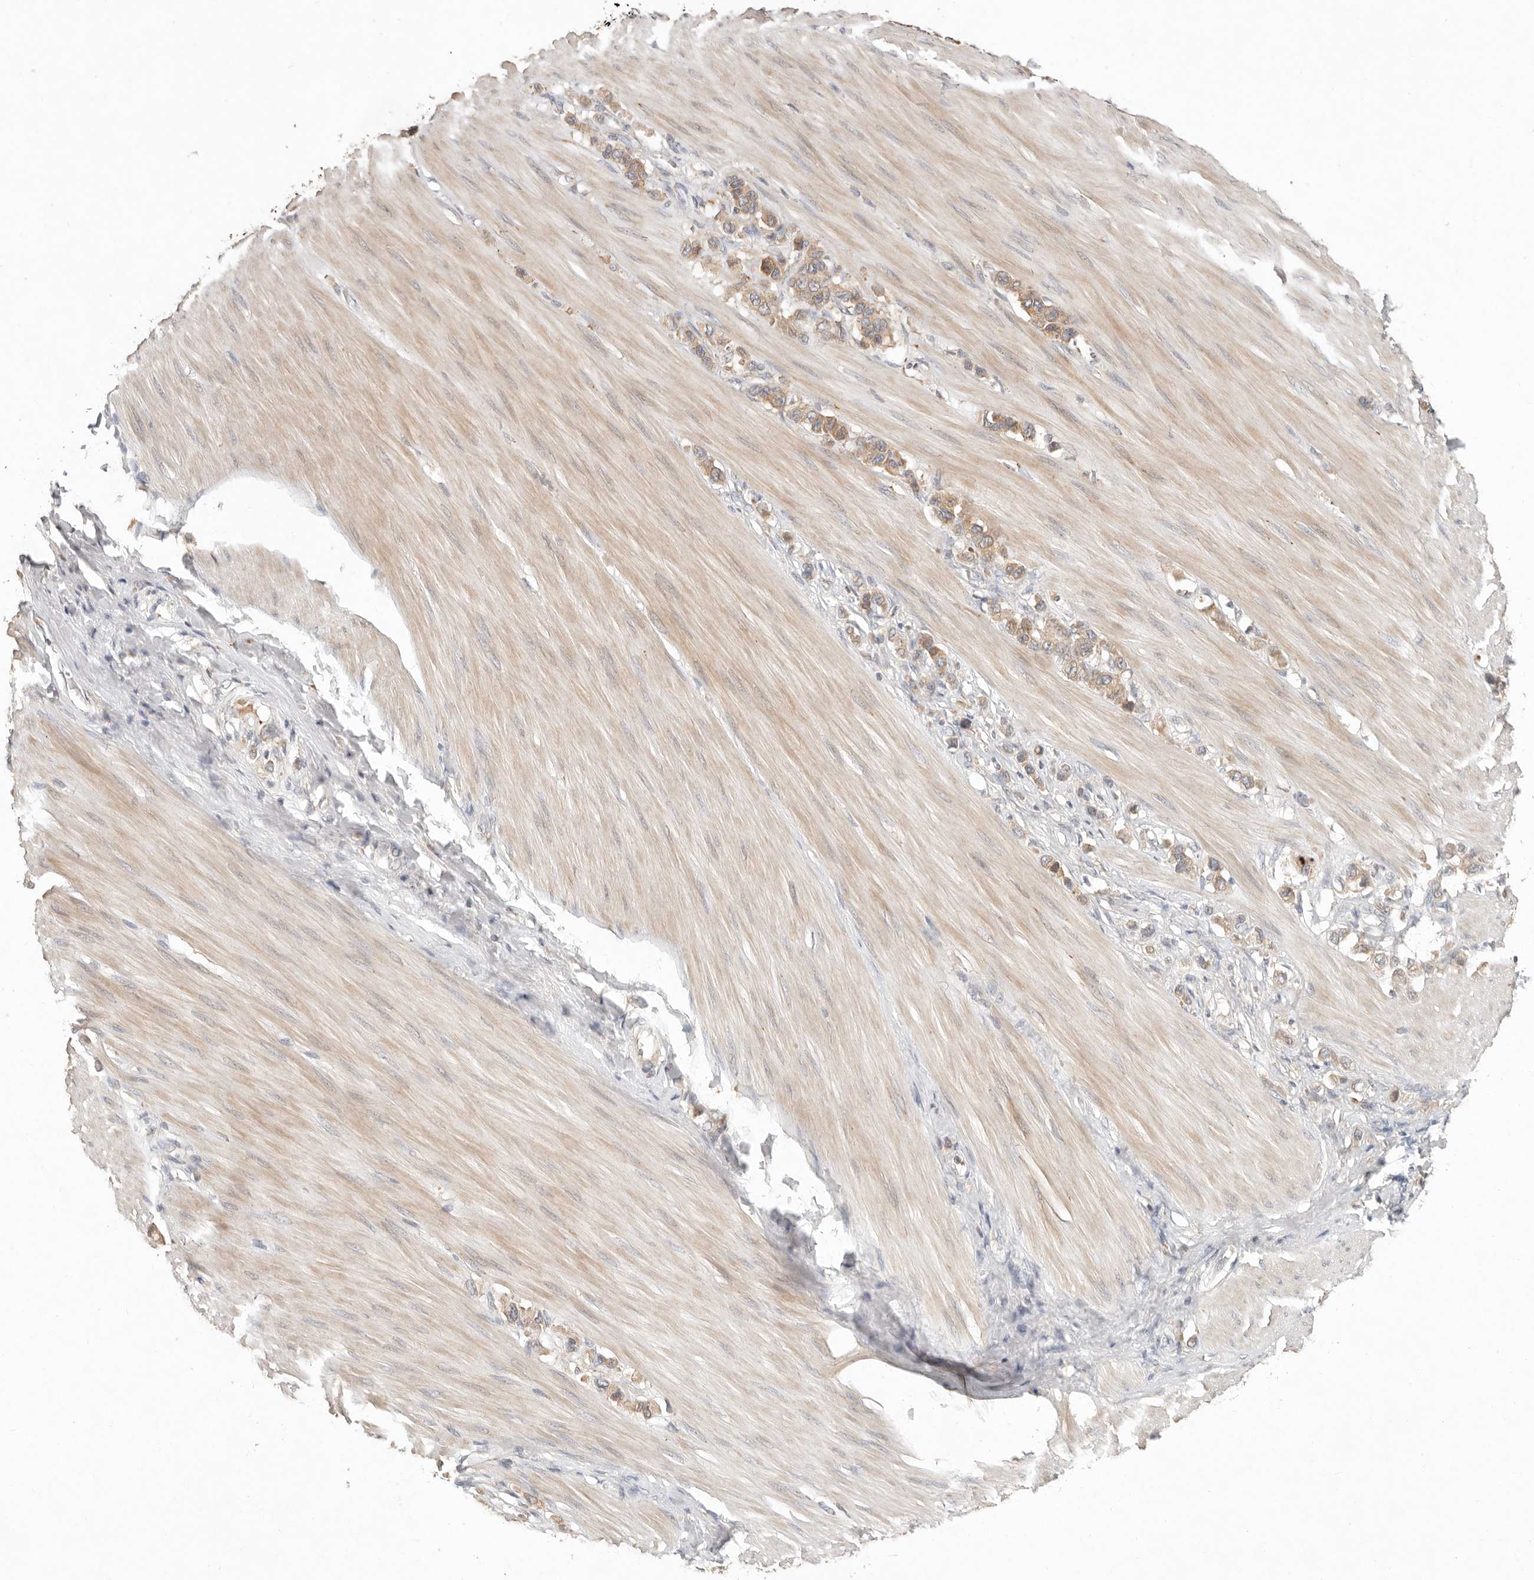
{"staining": {"intensity": "moderate", "quantity": ">75%", "location": "cytoplasmic/membranous"}, "tissue": "stomach cancer", "cell_type": "Tumor cells", "image_type": "cancer", "snomed": [{"axis": "morphology", "description": "Adenocarcinoma, NOS"}, {"axis": "topography", "description": "Stomach"}], "caption": "Stomach cancer stained with a protein marker displays moderate staining in tumor cells.", "gene": "ARHGEF10L", "patient": {"sex": "female", "age": 65}}